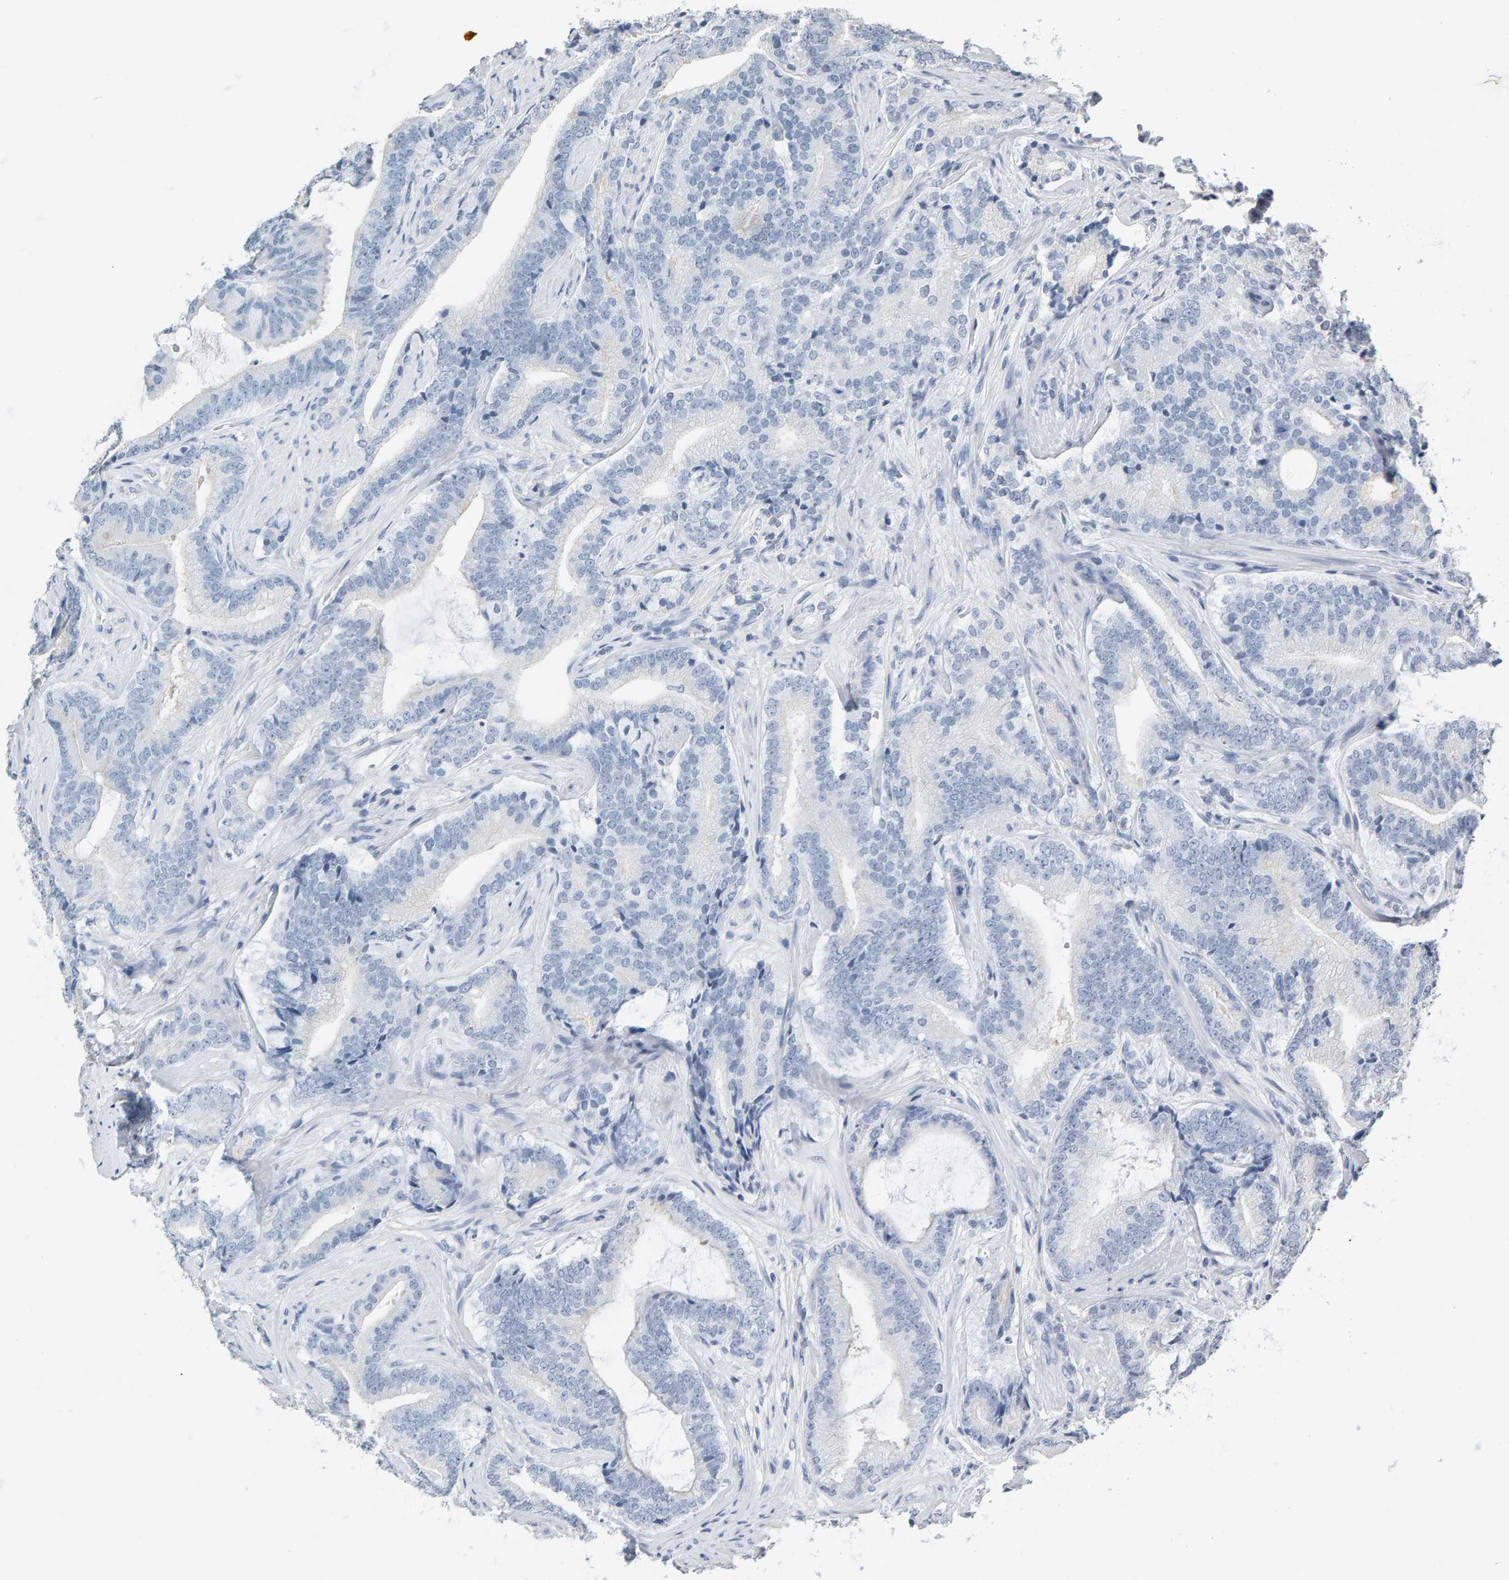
{"staining": {"intensity": "negative", "quantity": "none", "location": "none"}, "tissue": "prostate cancer", "cell_type": "Tumor cells", "image_type": "cancer", "snomed": [{"axis": "morphology", "description": "Adenocarcinoma, High grade"}, {"axis": "topography", "description": "Prostate"}], "caption": "Immunohistochemistry (IHC) histopathology image of human high-grade adenocarcinoma (prostate) stained for a protein (brown), which exhibits no positivity in tumor cells.", "gene": "SPACA3", "patient": {"sex": "male", "age": 55}}